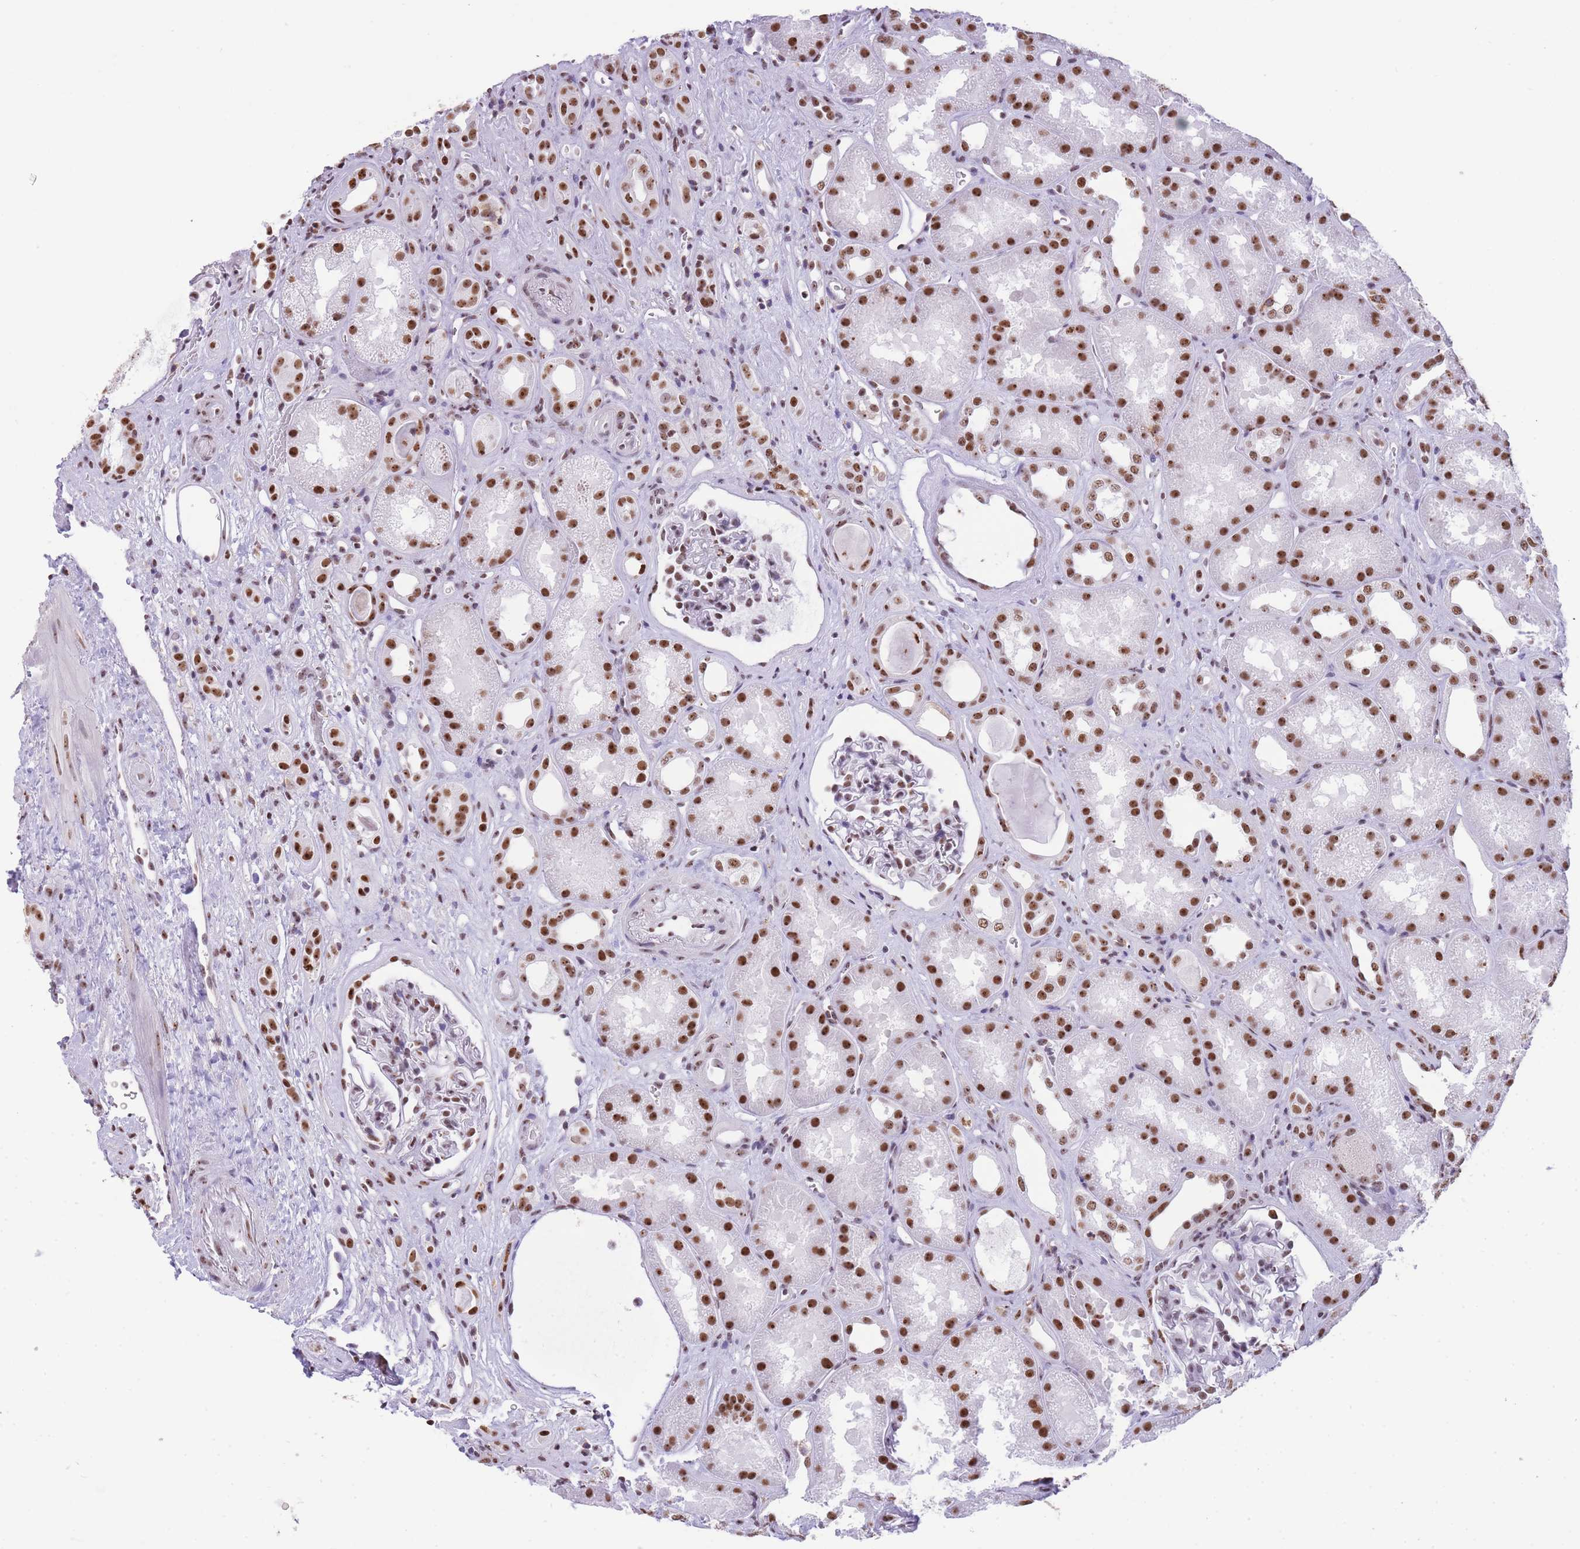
{"staining": {"intensity": "moderate", "quantity": "25%-75%", "location": "nuclear"}, "tissue": "kidney", "cell_type": "Cells in glomeruli", "image_type": "normal", "snomed": [{"axis": "morphology", "description": "Normal tissue, NOS"}, {"axis": "topography", "description": "Kidney"}], "caption": "DAB (3,3'-diaminobenzidine) immunohistochemical staining of unremarkable human kidney exhibits moderate nuclear protein positivity in approximately 25%-75% of cells in glomeruli.", "gene": "EVC2", "patient": {"sex": "male", "age": 61}}